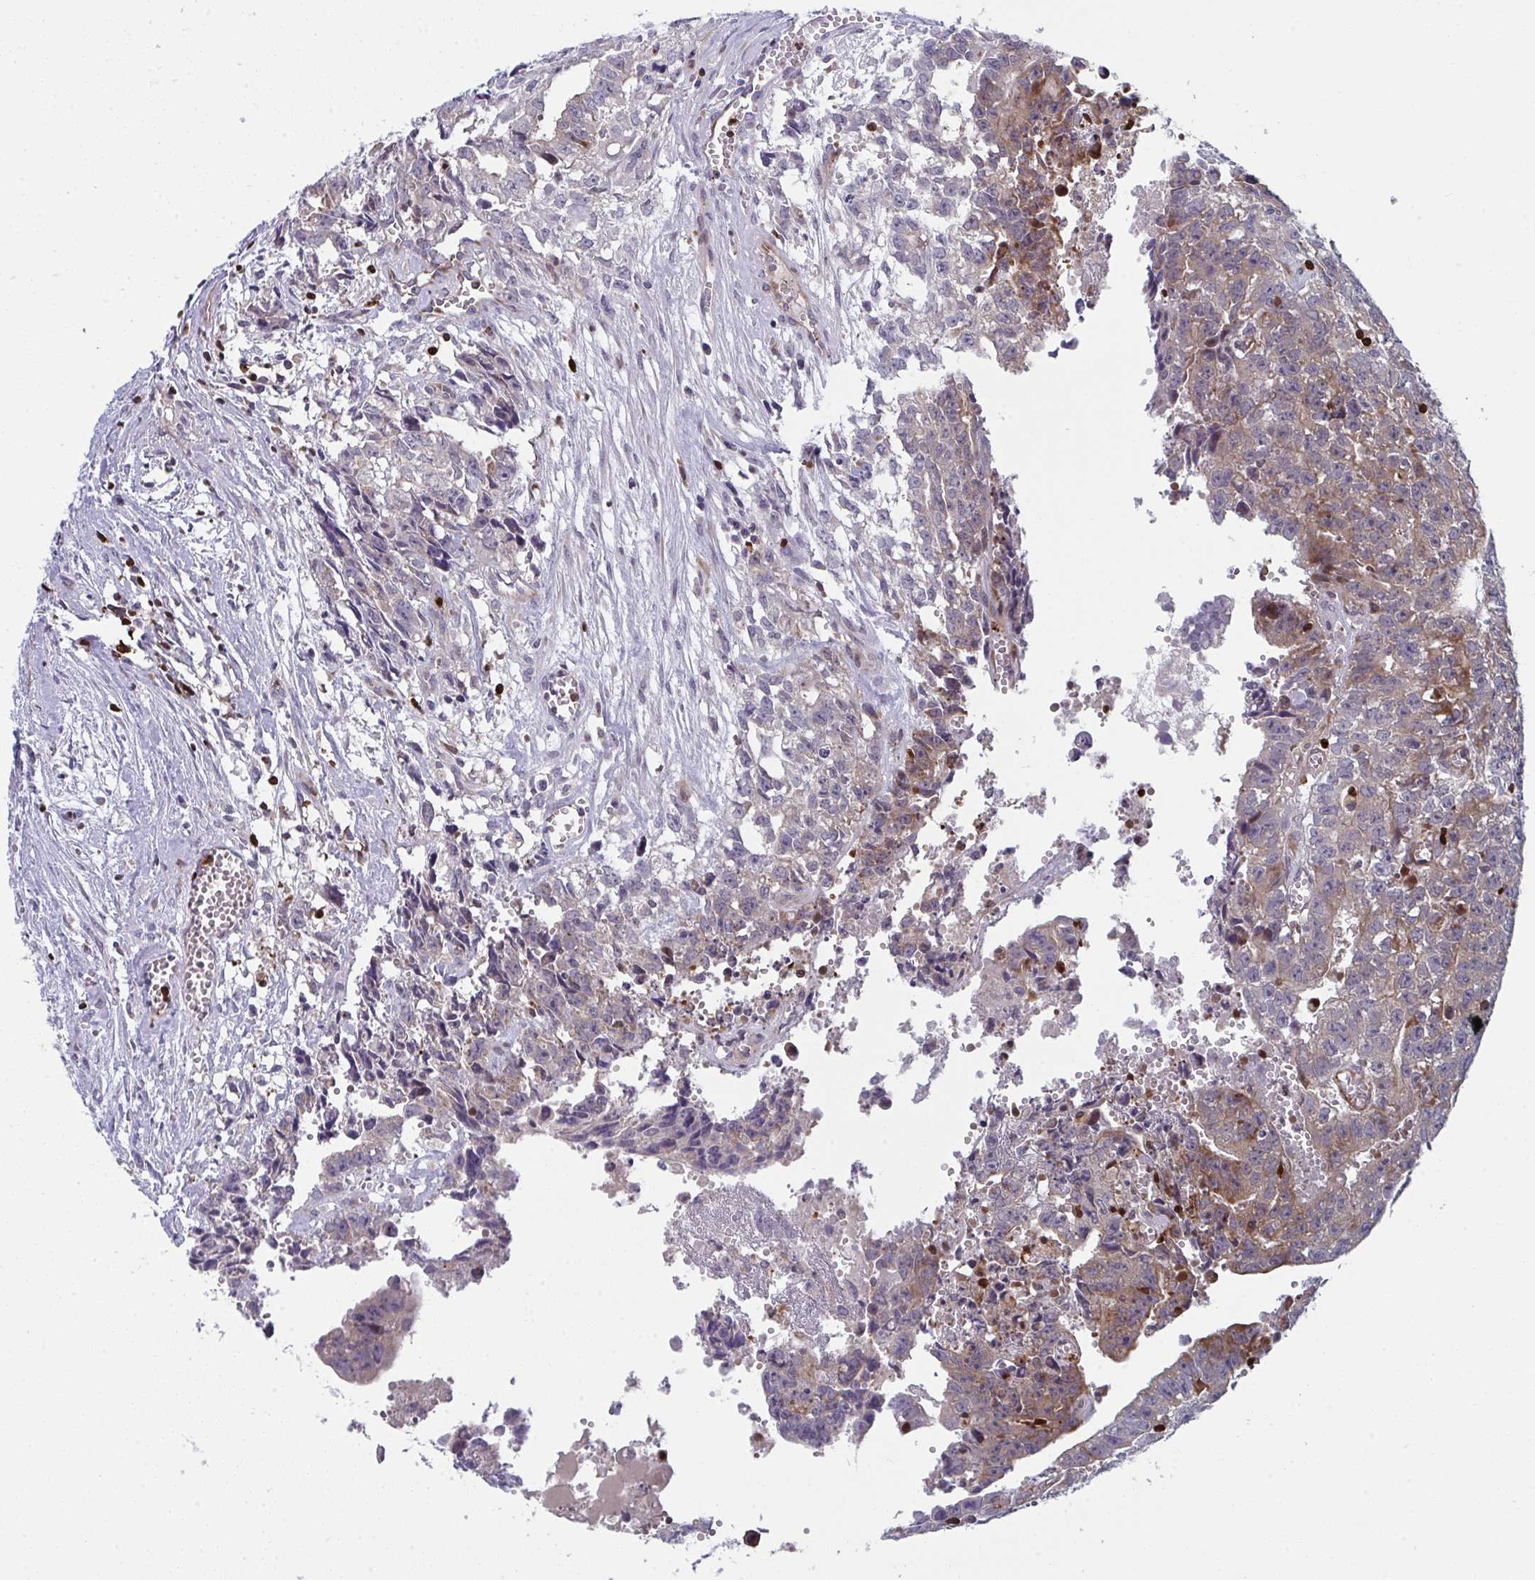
{"staining": {"intensity": "moderate", "quantity": "25%-75%", "location": "cytoplasmic/membranous"}, "tissue": "testis cancer", "cell_type": "Tumor cells", "image_type": "cancer", "snomed": [{"axis": "morphology", "description": "Carcinoma, Embryonal, NOS"}, {"axis": "morphology", "description": "Teratoma, malignant, NOS"}, {"axis": "topography", "description": "Testis"}], "caption": "Immunohistochemical staining of human embryonal carcinoma (testis) demonstrates medium levels of moderate cytoplasmic/membranous staining in about 25%-75% of tumor cells.", "gene": "AOC2", "patient": {"sex": "male", "age": 24}}